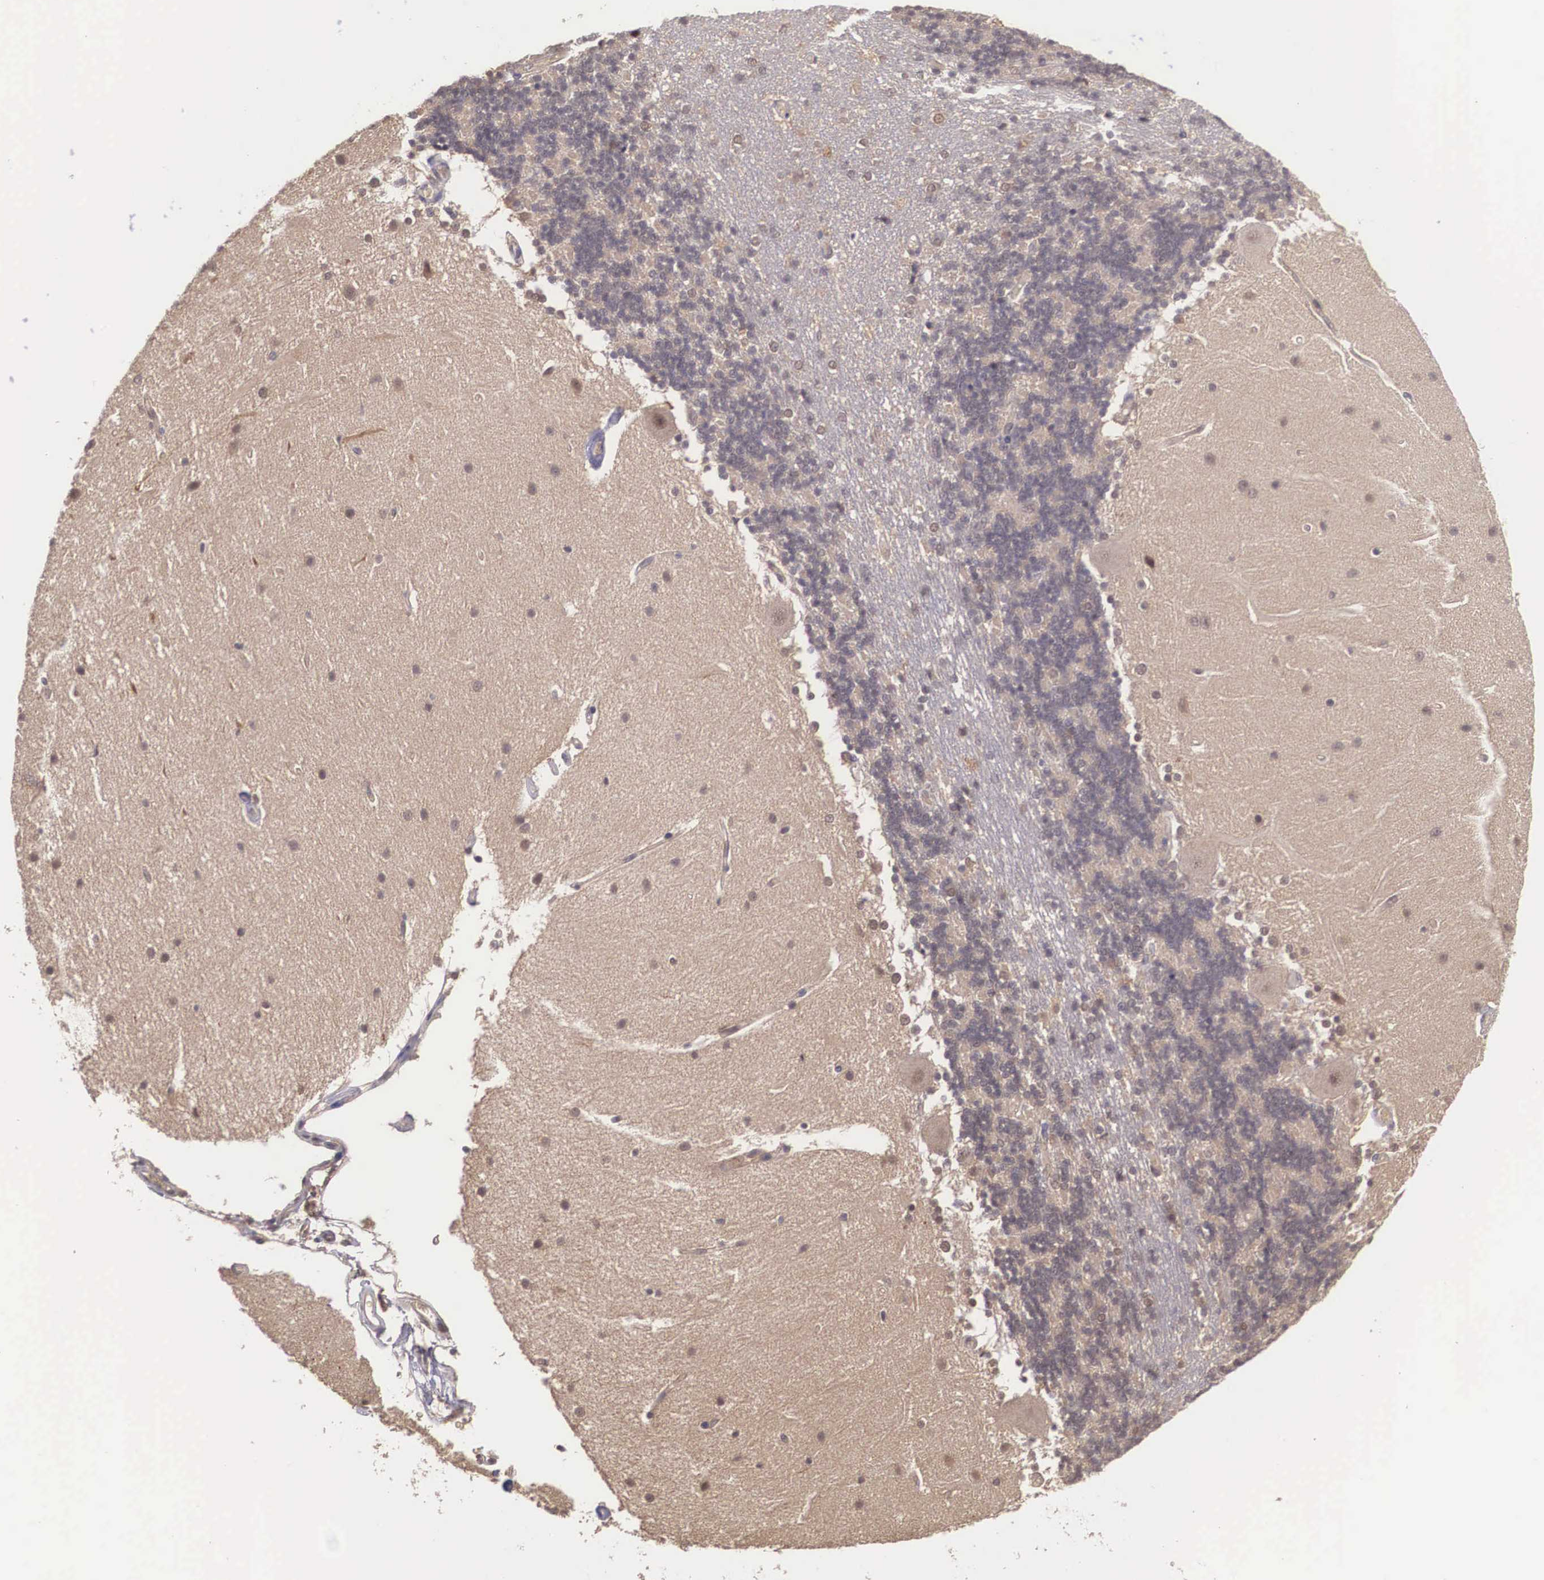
{"staining": {"intensity": "weak", "quantity": "25%-75%", "location": "cytoplasmic/membranous"}, "tissue": "cerebellum", "cell_type": "Cells in granular layer", "image_type": "normal", "snomed": [{"axis": "morphology", "description": "Normal tissue, NOS"}, {"axis": "topography", "description": "Cerebellum"}], "caption": "Immunohistochemical staining of unremarkable cerebellum shows low levels of weak cytoplasmic/membranous positivity in about 25%-75% of cells in granular layer. (brown staining indicates protein expression, while blue staining denotes nuclei).", "gene": "VASH1", "patient": {"sex": "female", "age": 54}}